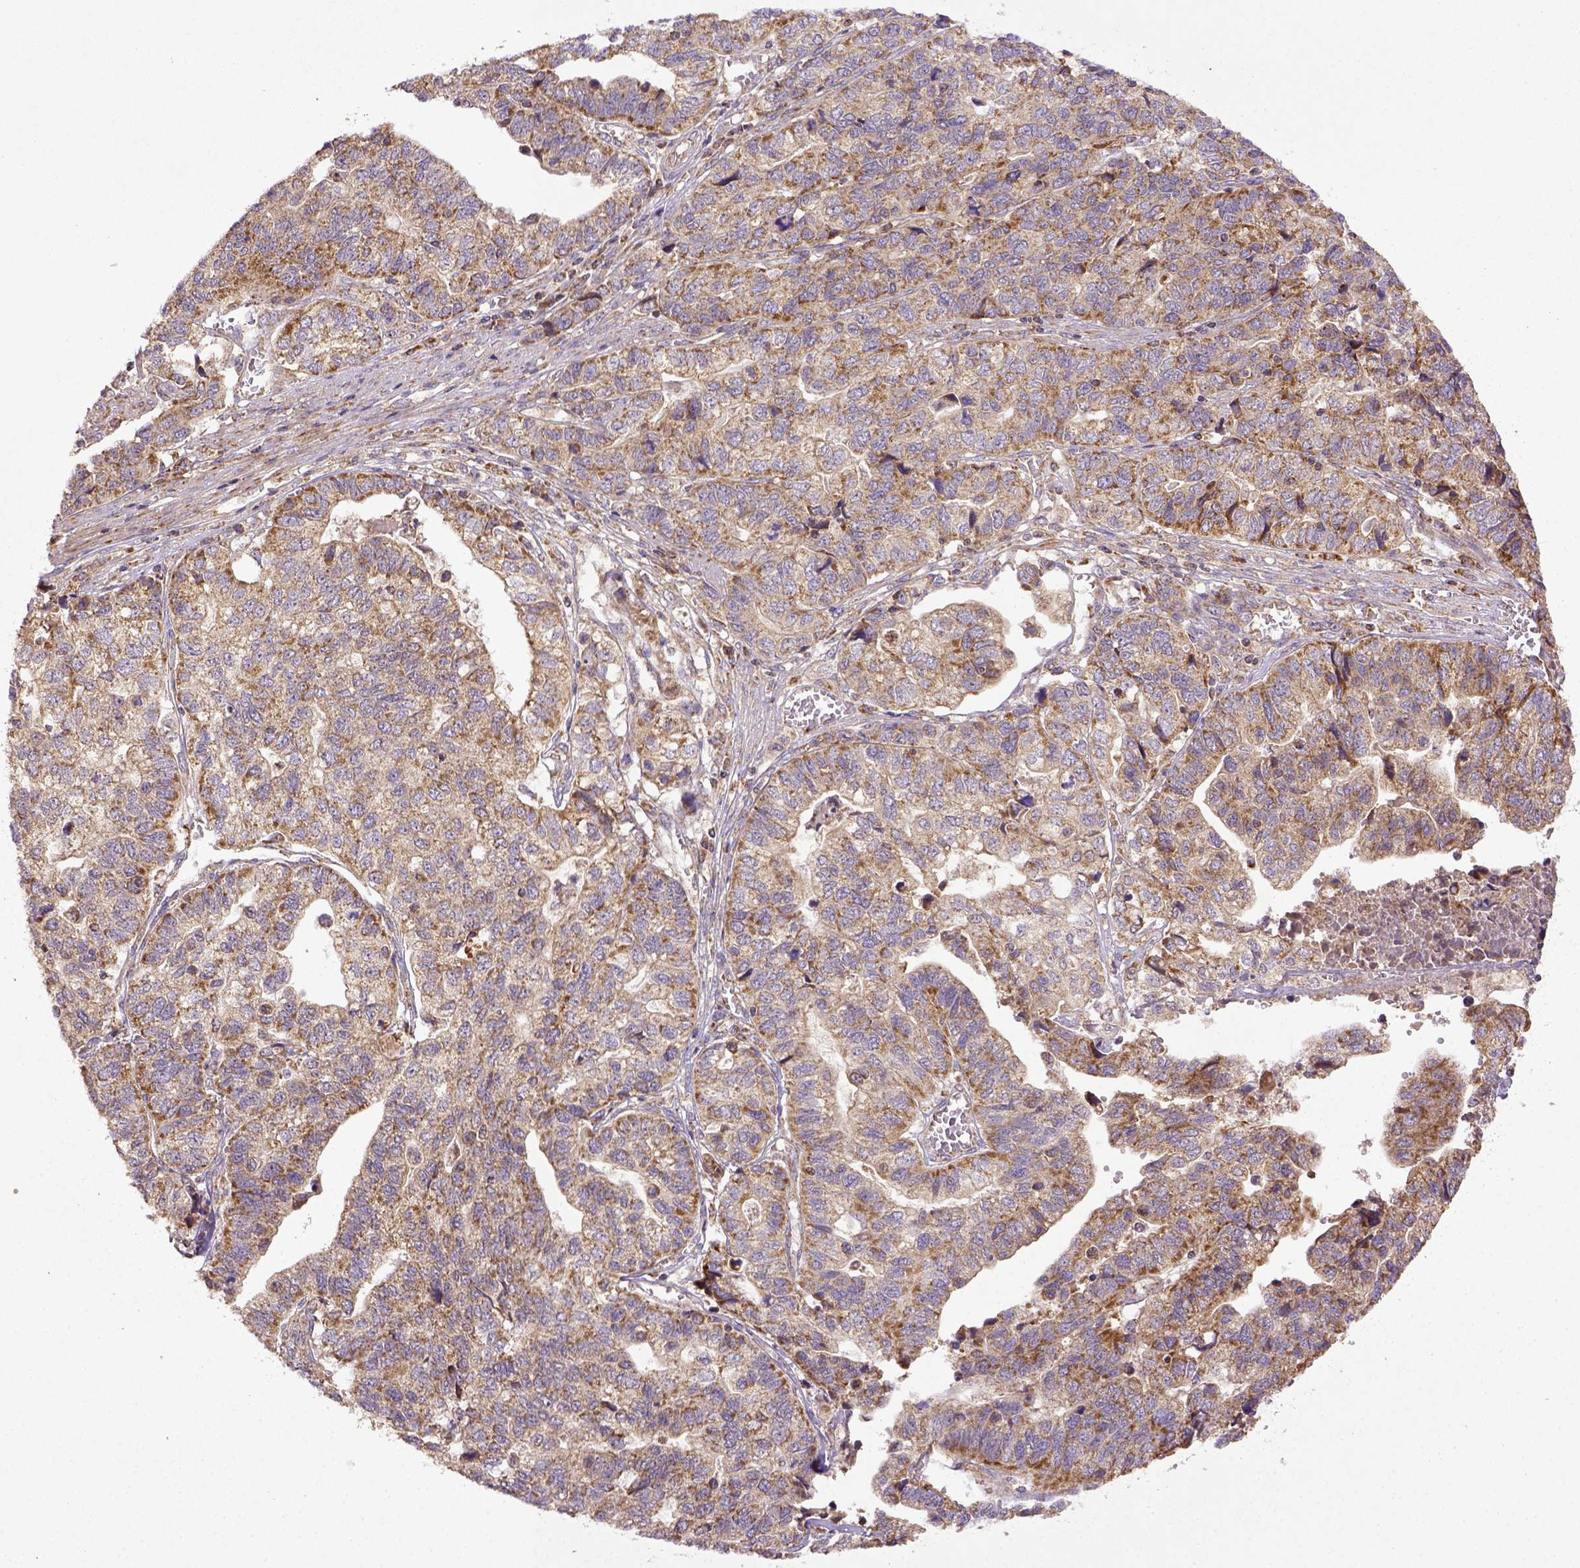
{"staining": {"intensity": "moderate", "quantity": ">75%", "location": "cytoplasmic/membranous"}, "tissue": "stomach cancer", "cell_type": "Tumor cells", "image_type": "cancer", "snomed": [{"axis": "morphology", "description": "Adenocarcinoma, NOS"}, {"axis": "topography", "description": "Stomach, upper"}], "caption": "Stomach cancer (adenocarcinoma) stained with a protein marker demonstrates moderate staining in tumor cells.", "gene": "MT-CO1", "patient": {"sex": "female", "age": 67}}